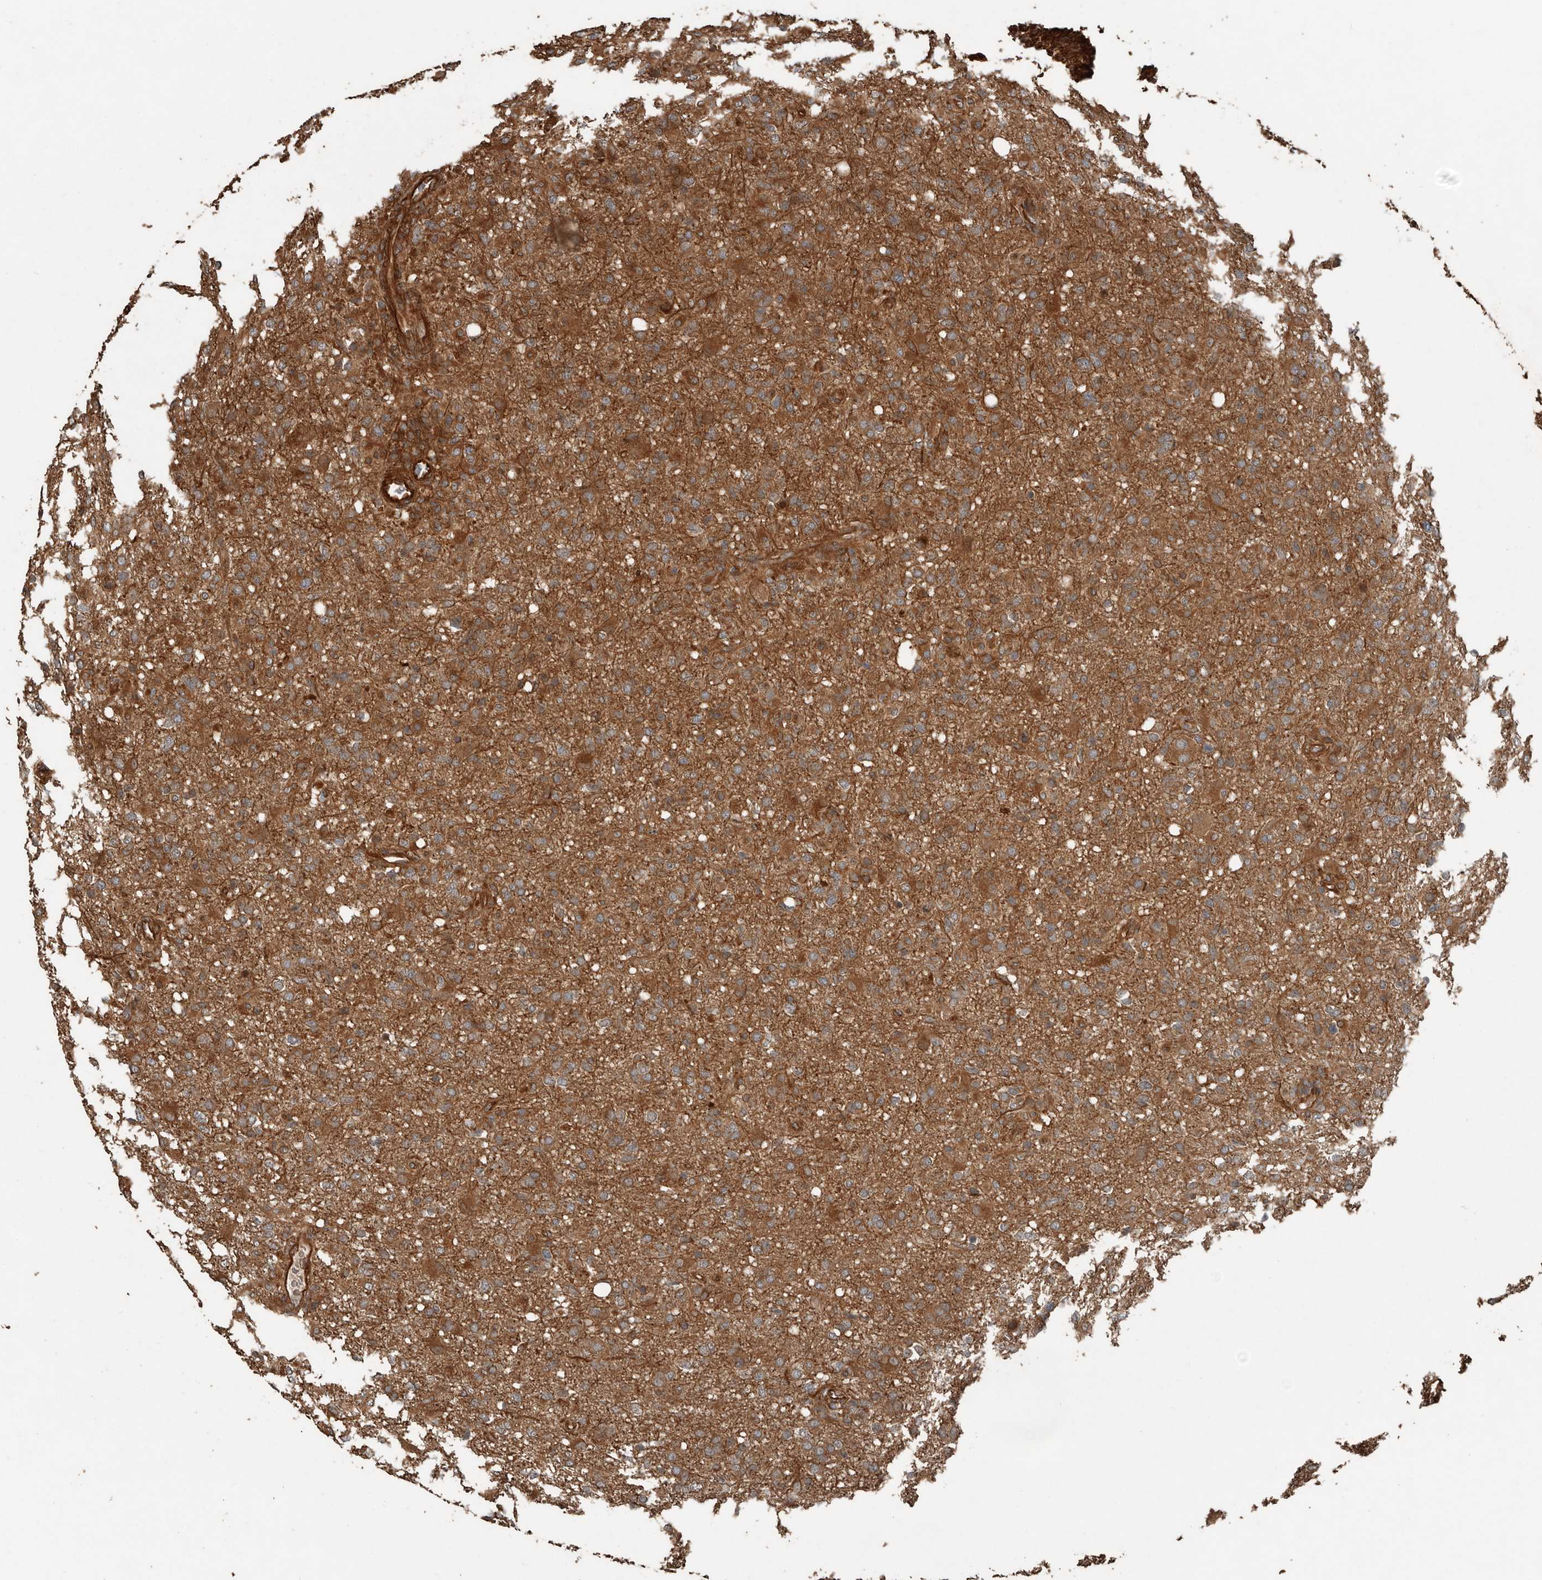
{"staining": {"intensity": "moderate", "quantity": ">75%", "location": "cytoplasmic/membranous"}, "tissue": "glioma", "cell_type": "Tumor cells", "image_type": "cancer", "snomed": [{"axis": "morphology", "description": "Glioma, malignant, High grade"}, {"axis": "topography", "description": "Brain"}], "caption": "DAB (3,3'-diaminobenzidine) immunohistochemical staining of glioma reveals moderate cytoplasmic/membranous protein positivity in approximately >75% of tumor cells.", "gene": "YOD1", "patient": {"sex": "female", "age": 57}}